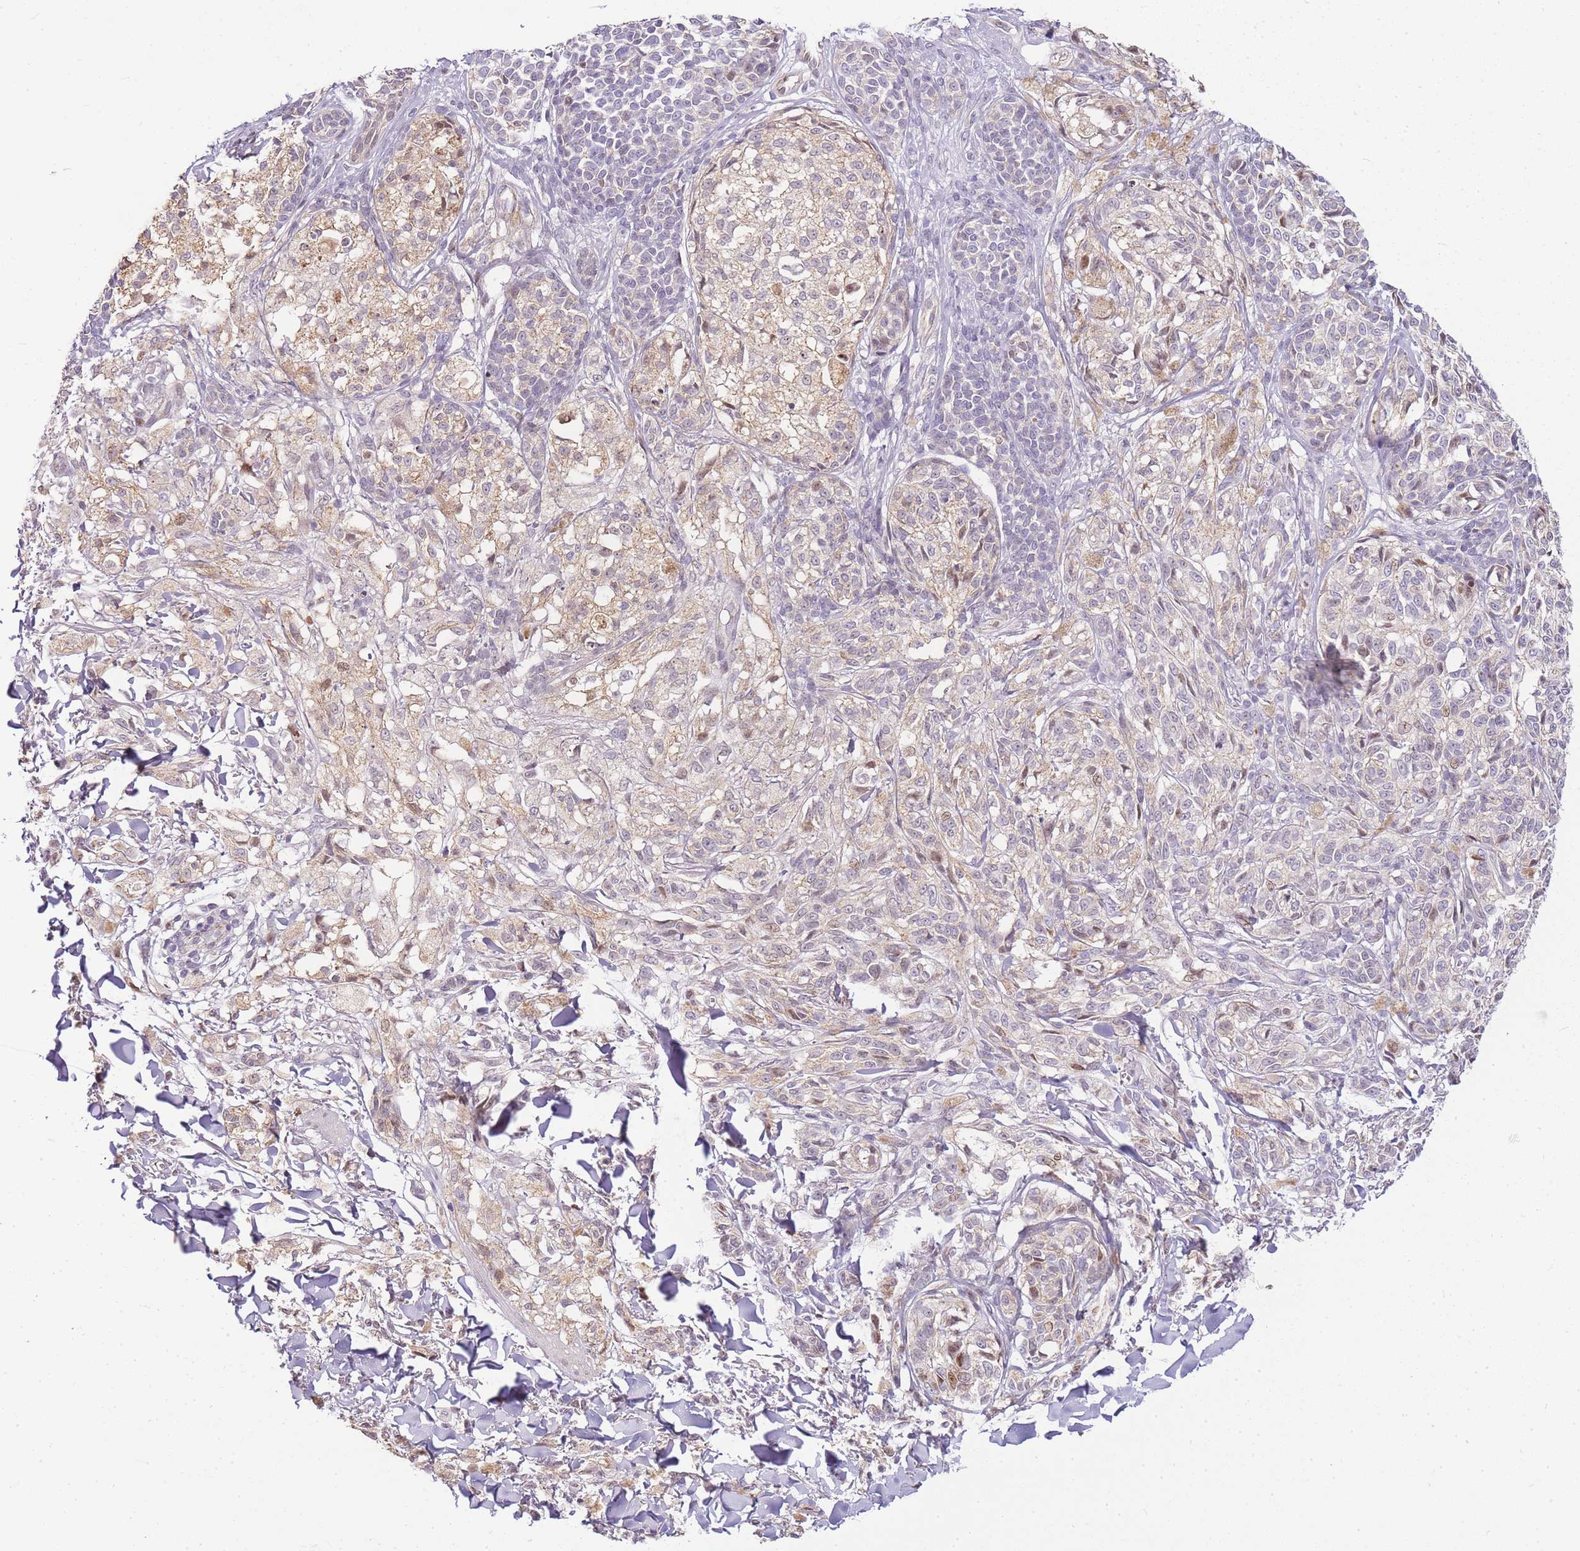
{"staining": {"intensity": "weak", "quantity": "<25%", "location": "cytoplasmic/membranous,nuclear"}, "tissue": "melanoma", "cell_type": "Tumor cells", "image_type": "cancer", "snomed": [{"axis": "morphology", "description": "Malignant melanoma, NOS"}, {"axis": "topography", "description": "Skin of upper extremity"}], "caption": "This is an IHC photomicrograph of human malignant melanoma. There is no expression in tumor cells.", "gene": "CLBA1", "patient": {"sex": "male", "age": 40}}